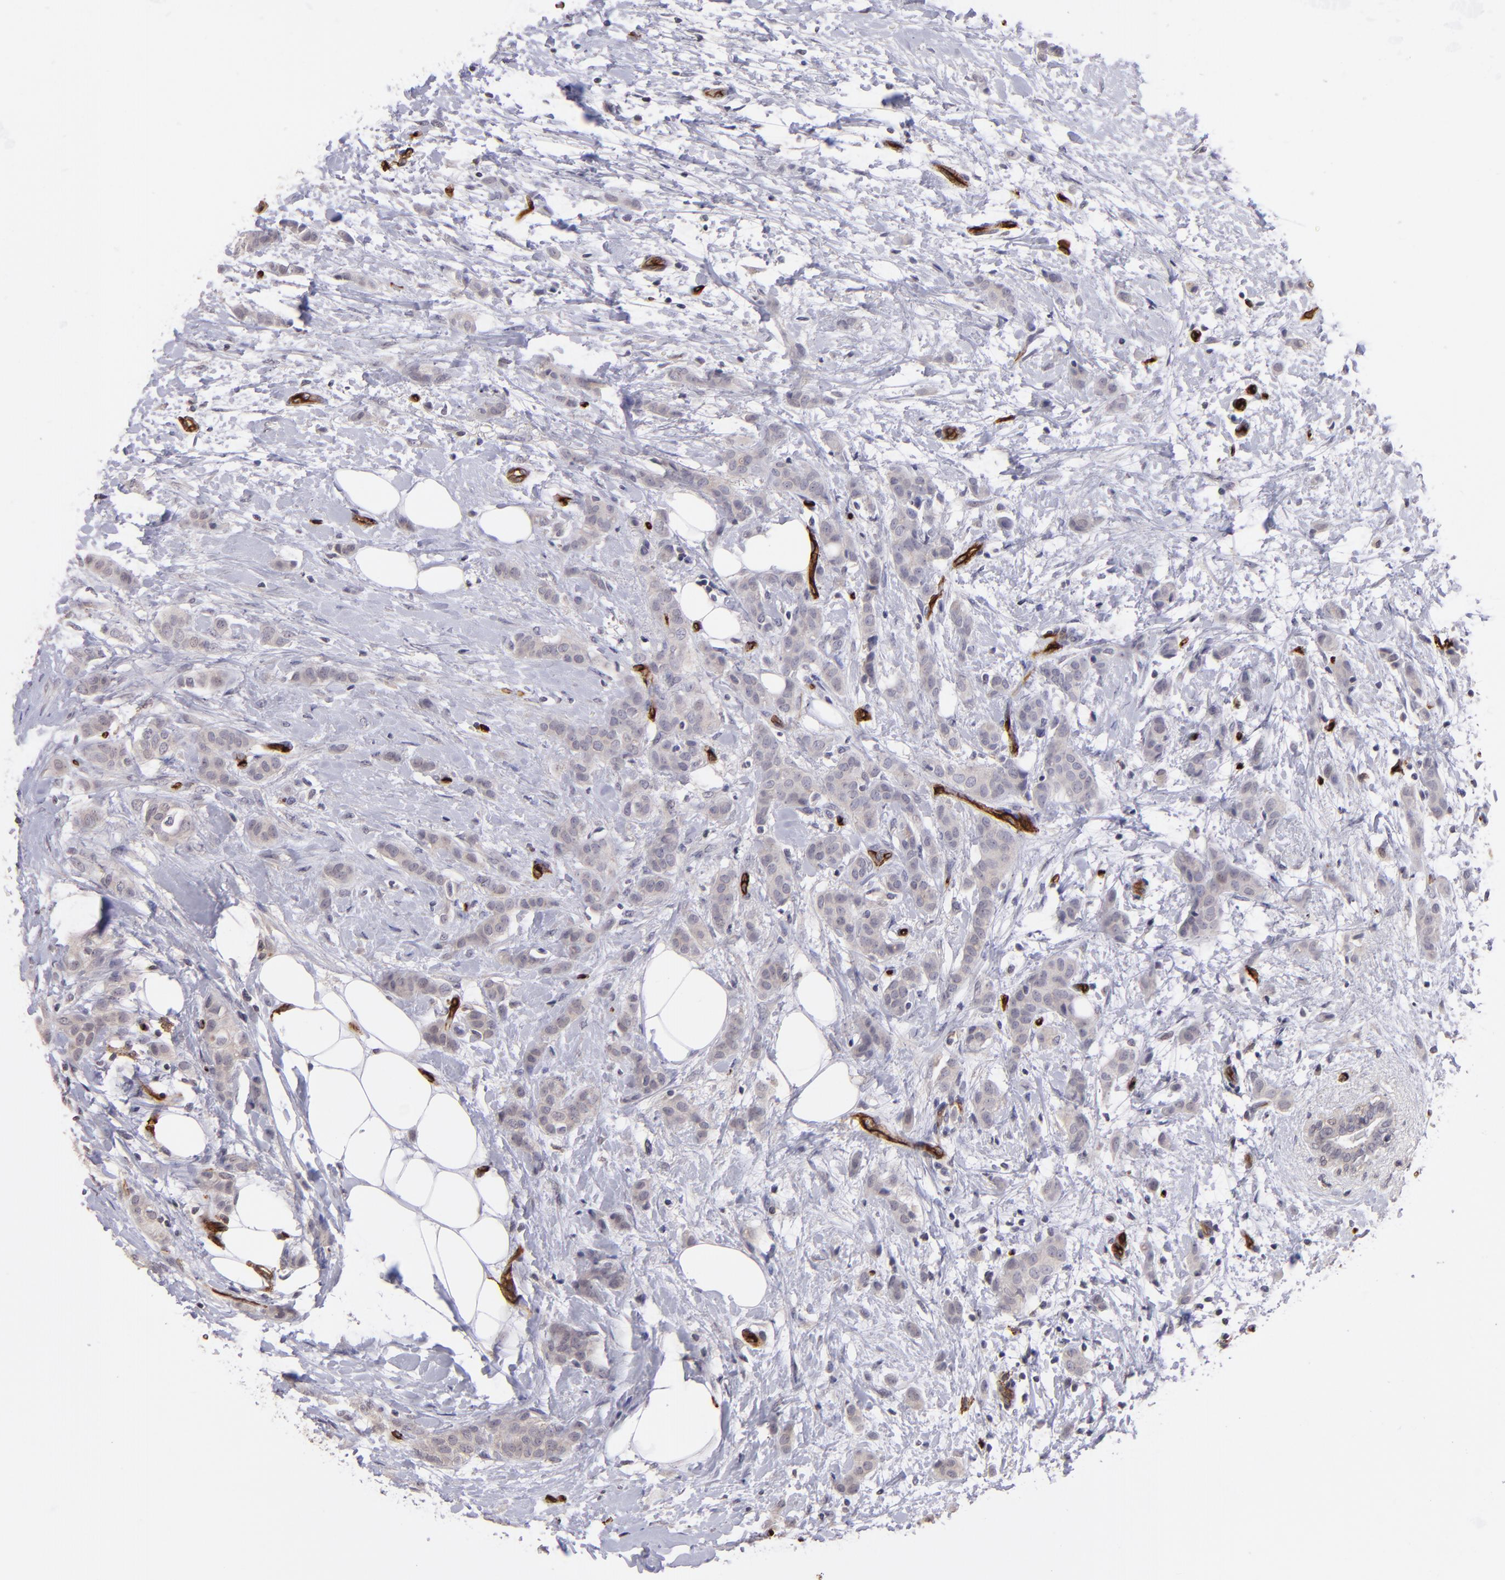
{"staining": {"intensity": "negative", "quantity": "none", "location": "none"}, "tissue": "breast cancer", "cell_type": "Tumor cells", "image_type": "cancer", "snomed": [{"axis": "morphology", "description": "Lobular carcinoma"}, {"axis": "topography", "description": "Breast"}], "caption": "A high-resolution micrograph shows IHC staining of lobular carcinoma (breast), which displays no significant positivity in tumor cells.", "gene": "DYSF", "patient": {"sex": "female", "age": 55}}